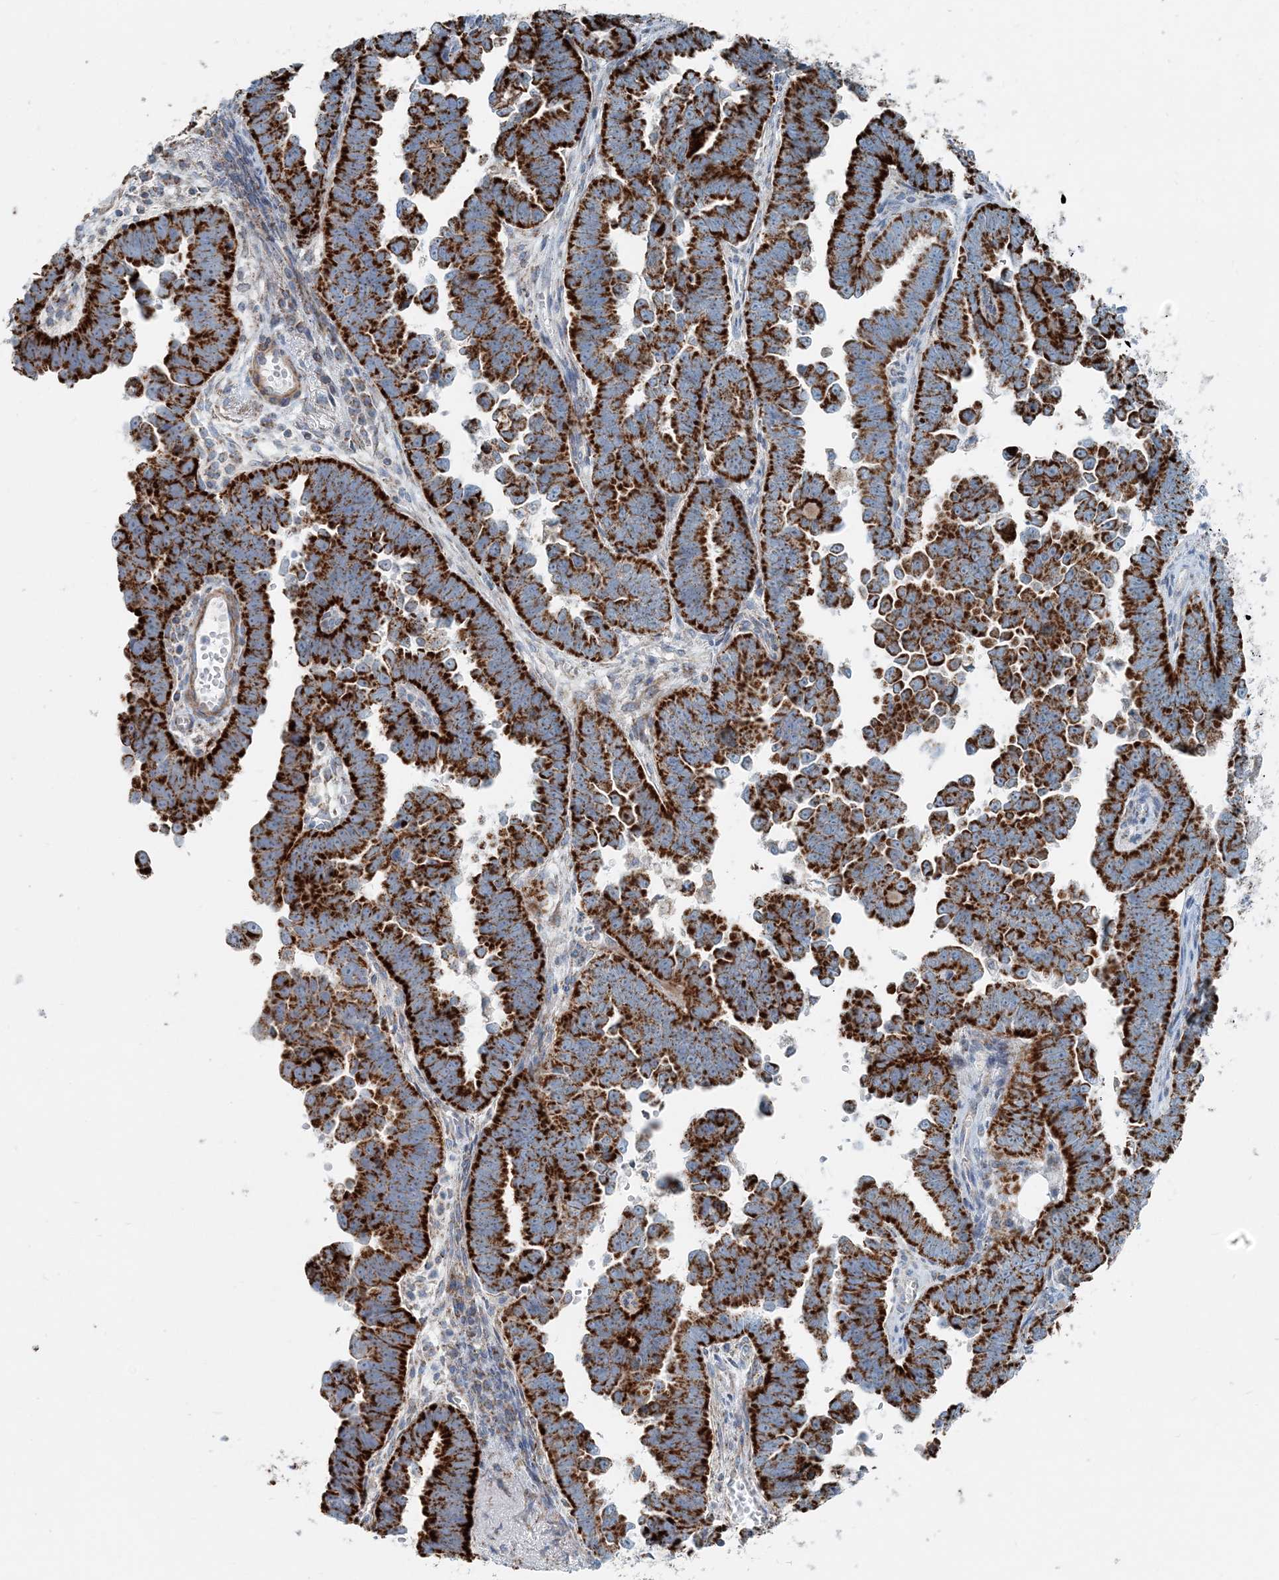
{"staining": {"intensity": "strong", "quantity": ">75%", "location": "cytoplasmic/membranous"}, "tissue": "endometrial cancer", "cell_type": "Tumor cells", "image_type": "cancer", "snomed": [{"axis": "morphology", "description": "Adenocarcinoma, NOS"}, {"axis": "topography", "description": "Endometrium"}], "caption": "A brown stain labels strong cytoplasmic/membranous expression of a protein in human endometrial cancer (adenocarcinoma) tumor cells.", "gene": "INTU", "patient": {"sex": "female", "age": 75}}